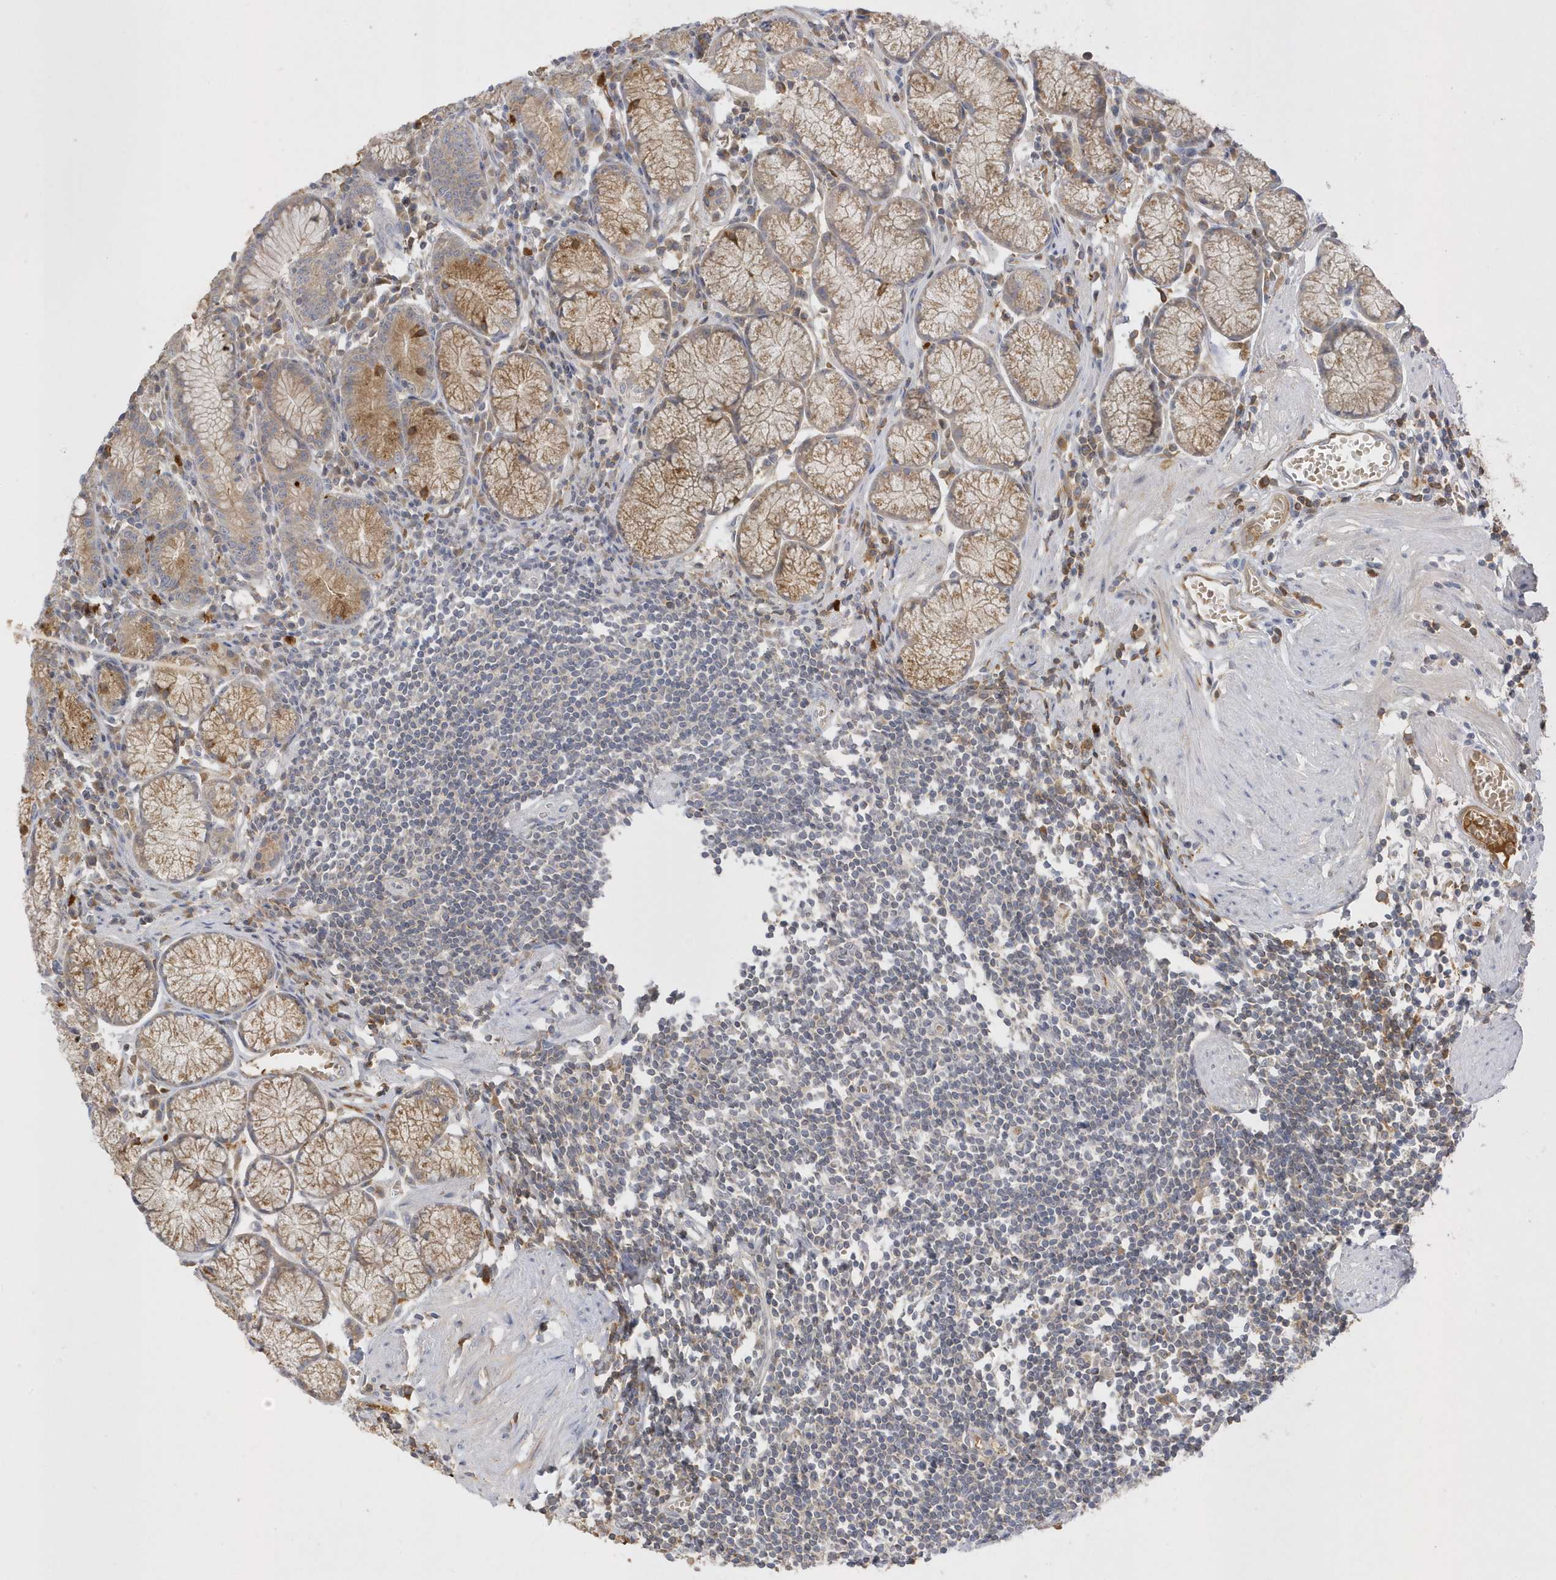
{"staining": {"intensity": "moderate", "quantity": ">75%", "location": "cytoplasmic/membranous"}, "tissue": "stomach", "cell_type": "Glandular cells", "image_type": "normal", "snomed": [{"axis": "morphology", "description": "Normal tissue, NOS"}, {"axis": "topography", "description": "Stomach"}], "caption": "Human stomach stained for a protein (brown) shows moderate cytoplasmic/membranous positive positivity in about >75% of glandular cells.", "gene": "DPP9", "patient": {"sex": "male", "age": 55}}